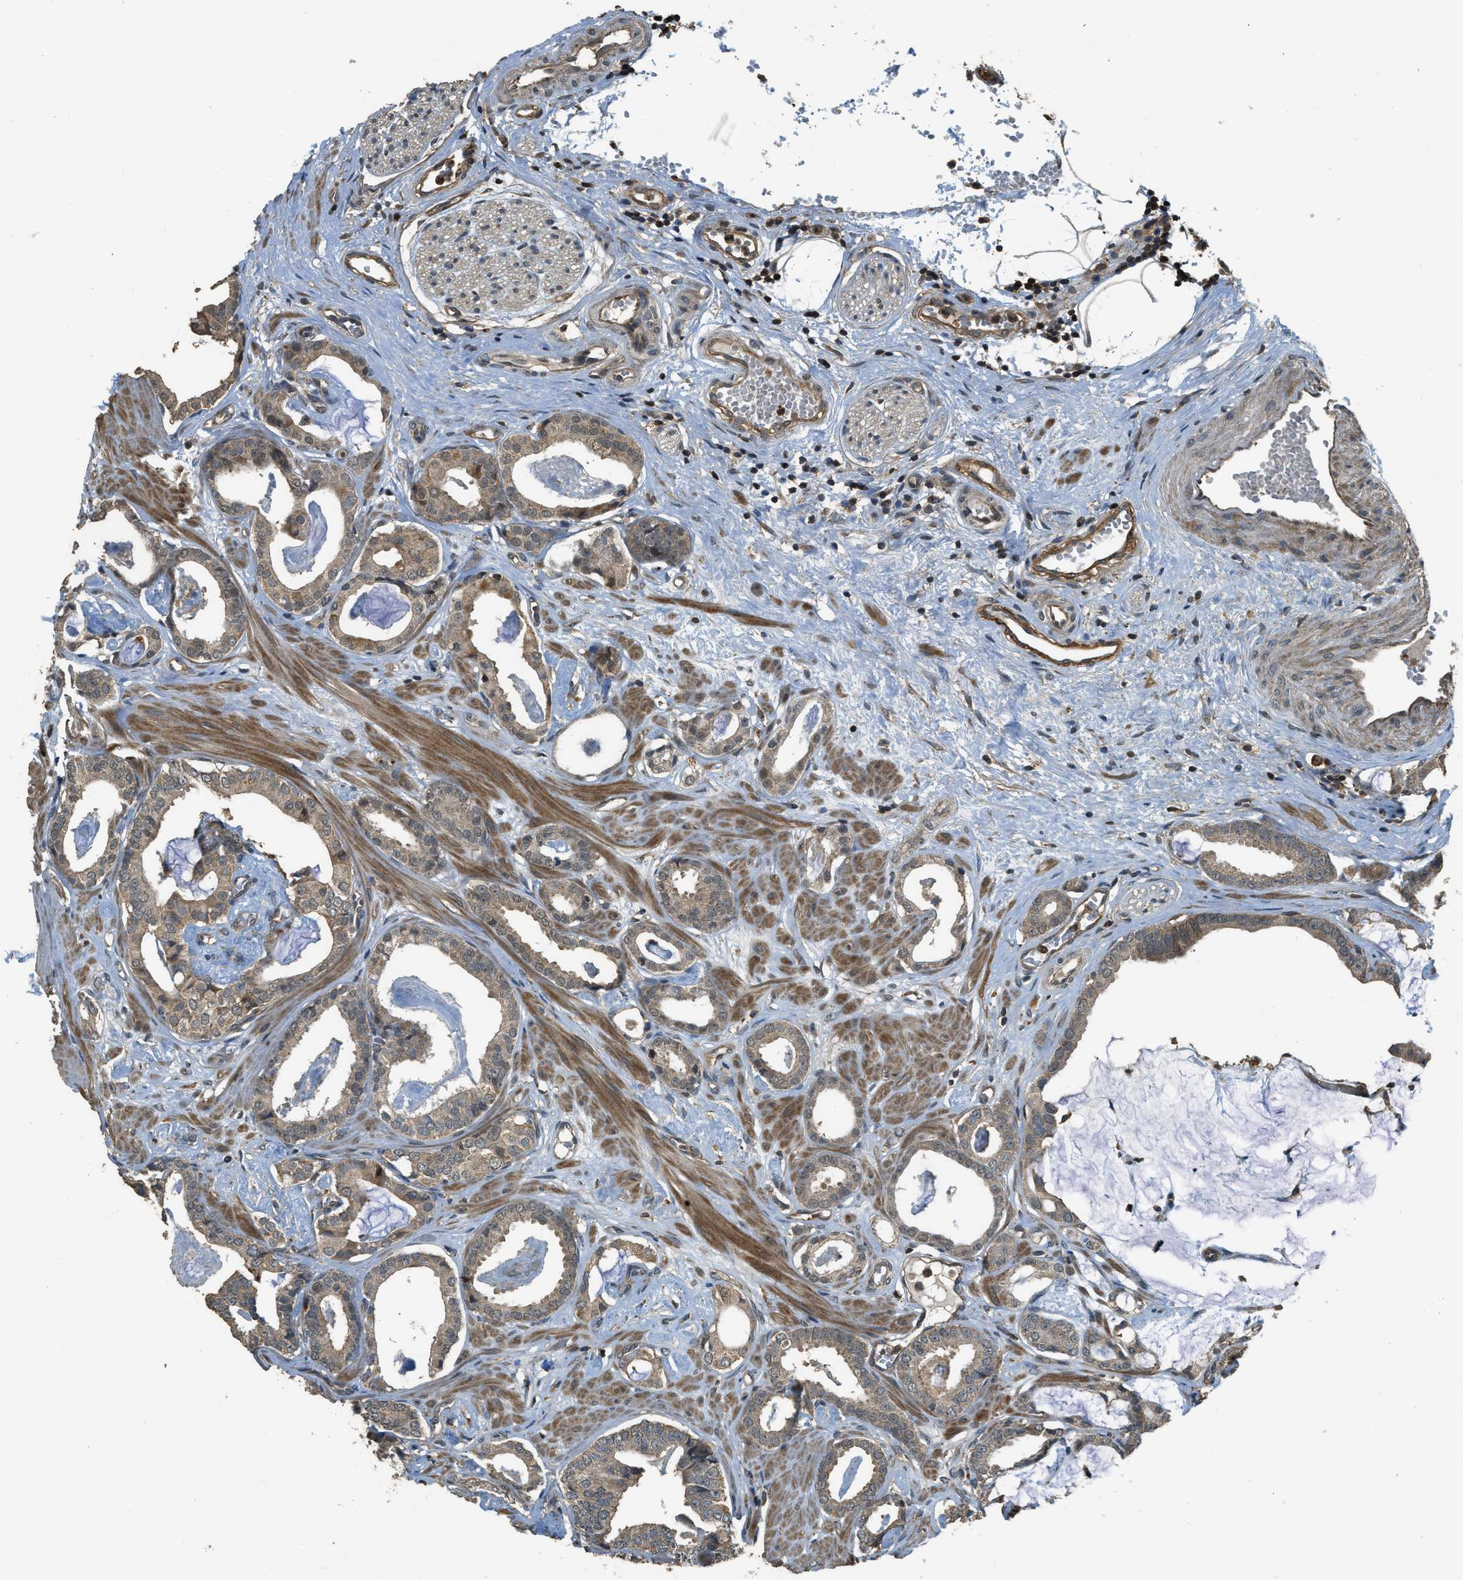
{"staining": {"intensity": "moderate", "quantity": ">75%", "location": "cytoplasmic/membranous"}, "tissue": "prostate cancer", "cell_type": "Tumor cells", "image_type": "cancer", "snomed": [{"axis": "morphology", "description": "Adenocarcinoma, Low grade"}, {"axis": "topography", "description": "Prostate"}], "caption": "This is an image of IHC staining of prostate cancer, which shows moderate expression in the cytoplasmic/membranous of tumor cells.", "gene": "PPP6R3", "patient": {"sex": "male", "age": 53}}